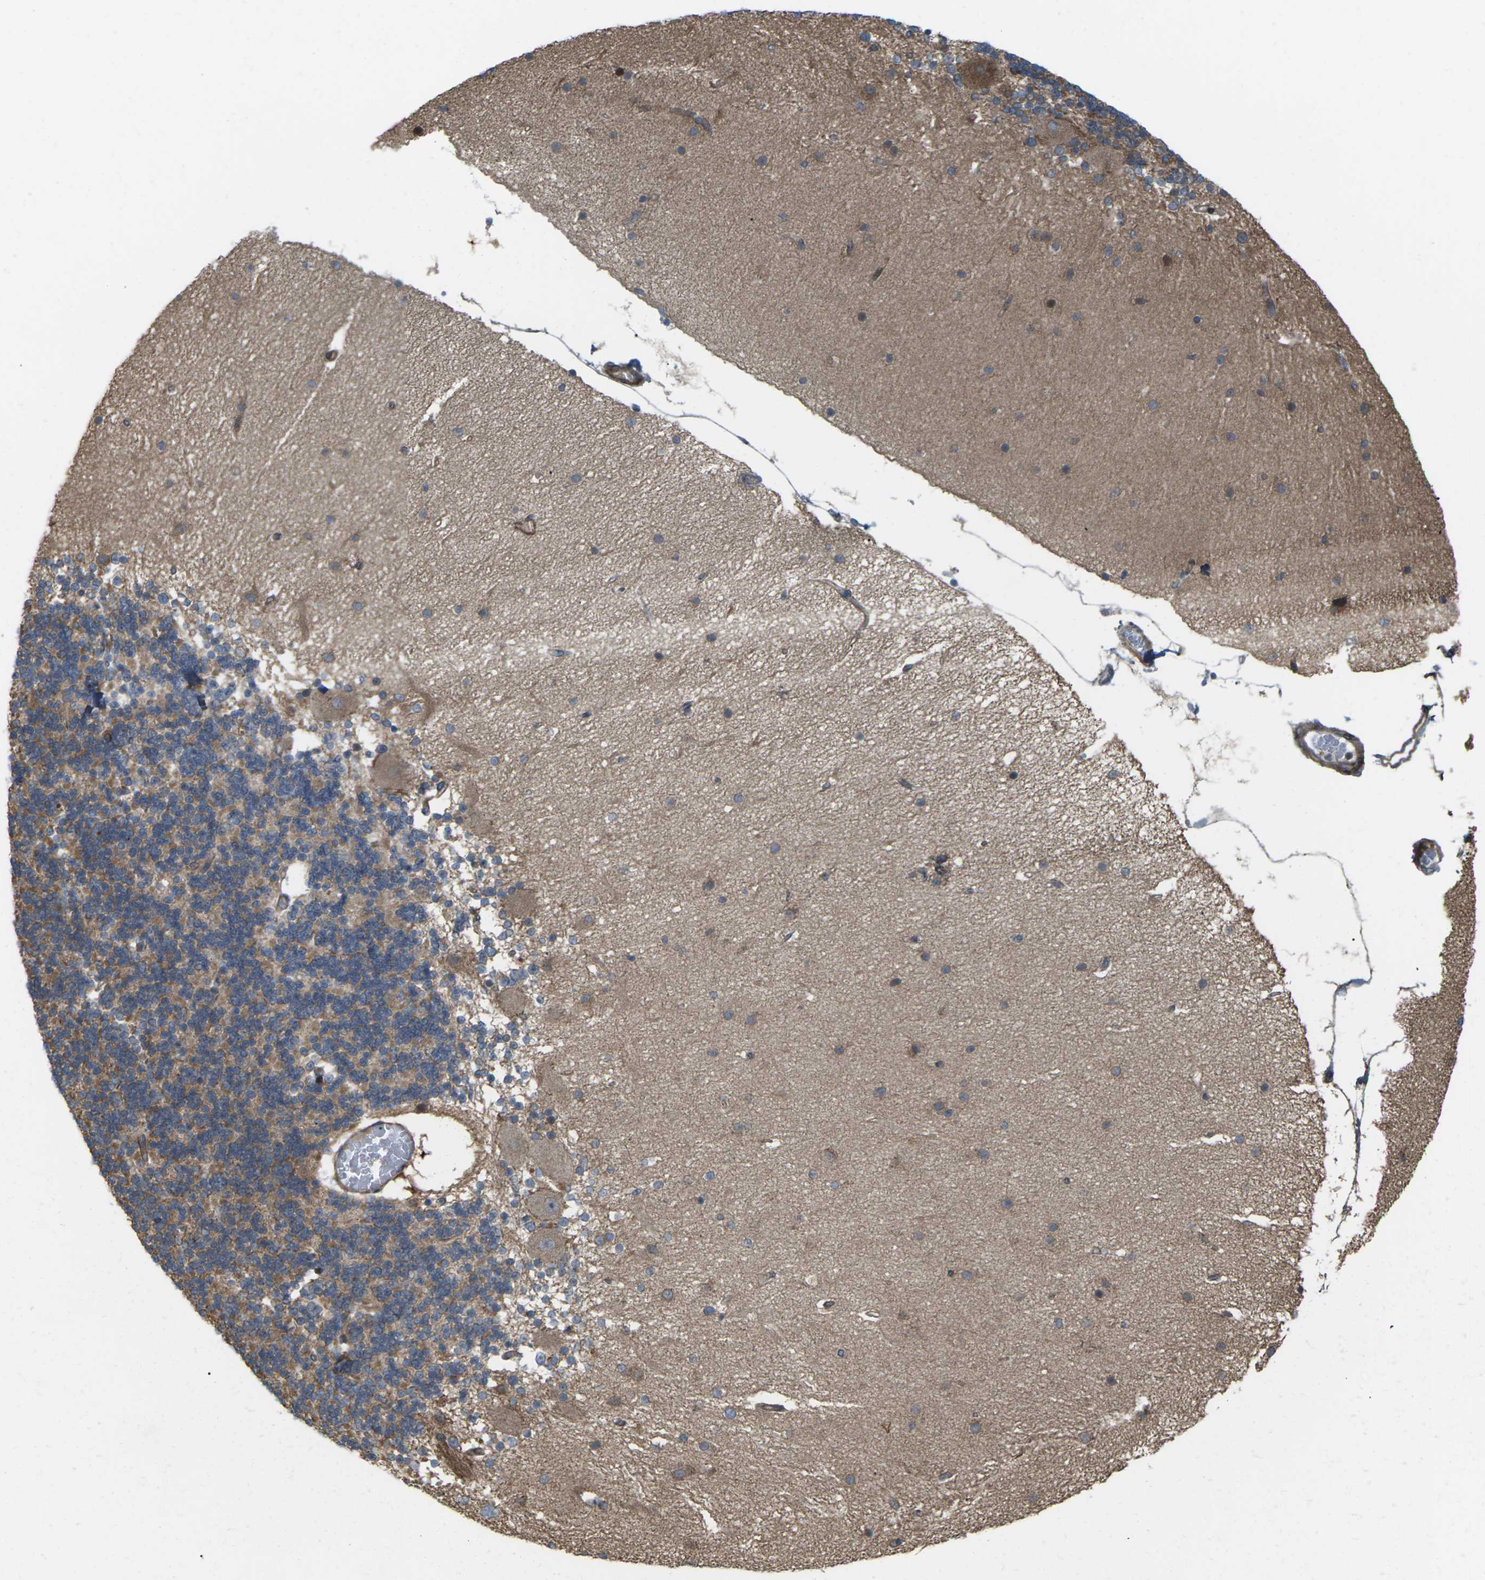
{"staining": {"intensity": "moderate", "quantity": ">75%", "location": "cytoplasmic/membranous"}, "tissue": "cerebellum", "cell_type": "Cells in granular layer", "image_type": "normal", "snomed": [{"axis": "morphology", "description": "Normal tissue, NOS"}, {"axis": "topography", "description": "Cerebellum"}], "caption": "Cerebellum stained with a brown dye reveals moderate cytoplasmic/membranous positive positivity in about >75% of cells in granular layer.", "gene": "ROBO1", "patient": {"sex": "female", "age": 54}}